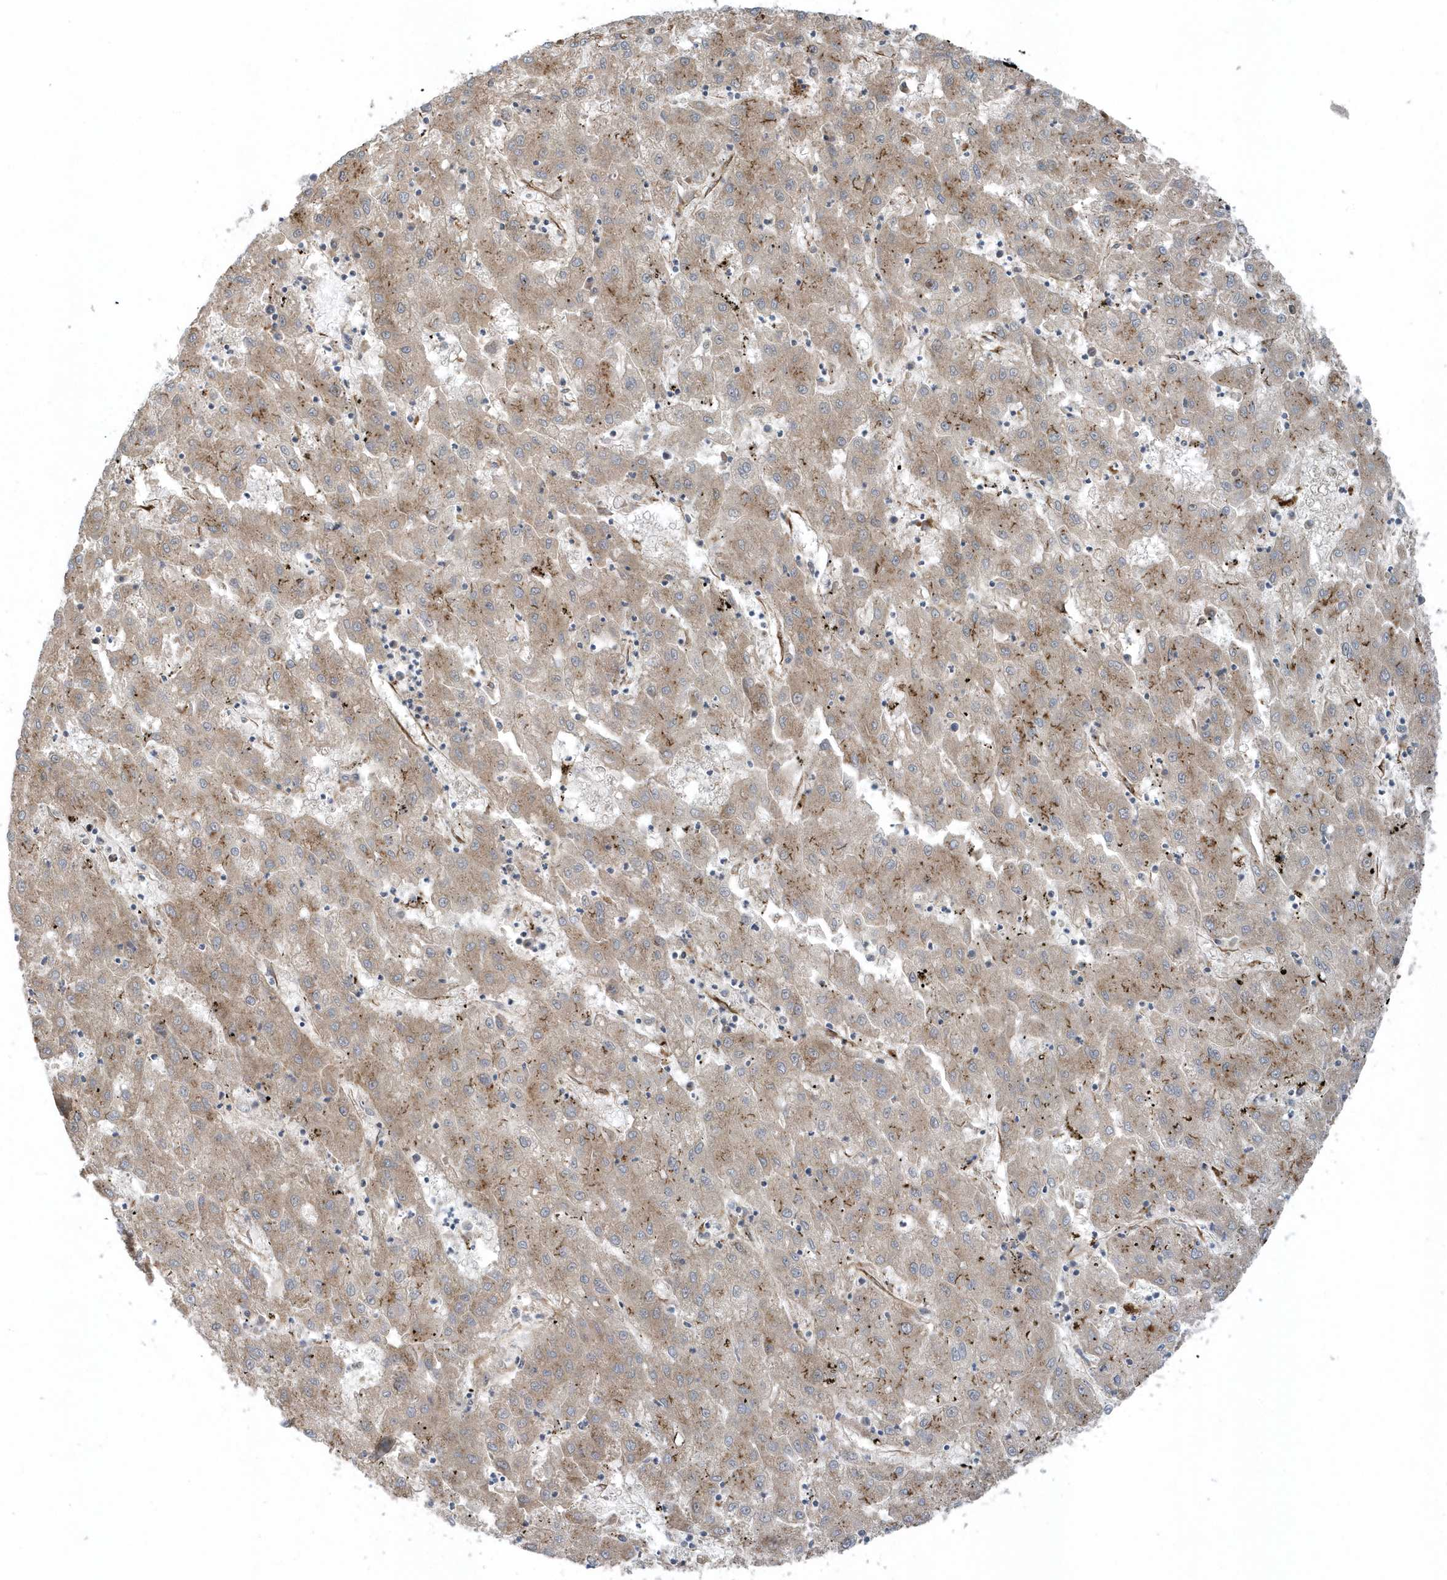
{"staining": {"intensity": "moderate", "quantity": "25%-75%", "location": "cytoplasmic/membranous"}, "tissue": "liver cancer", "cell_type": "Tumor cells", "image_type": "cancer", "snomed": [{"axis": "morphology", "description": "Carcinoma, Hepatocellular, NOS"}, {"axis": "topography", "description": "Liver"}], "caption": "Immunohistochemistry (DAB) staining of liver cancer exhibits moderate cytoplasmic/membranous protein staining in approximately 25%-75% of tumor cells.", "gene": "FAM98A", "patient": {"sex": "male", "age": 72}}